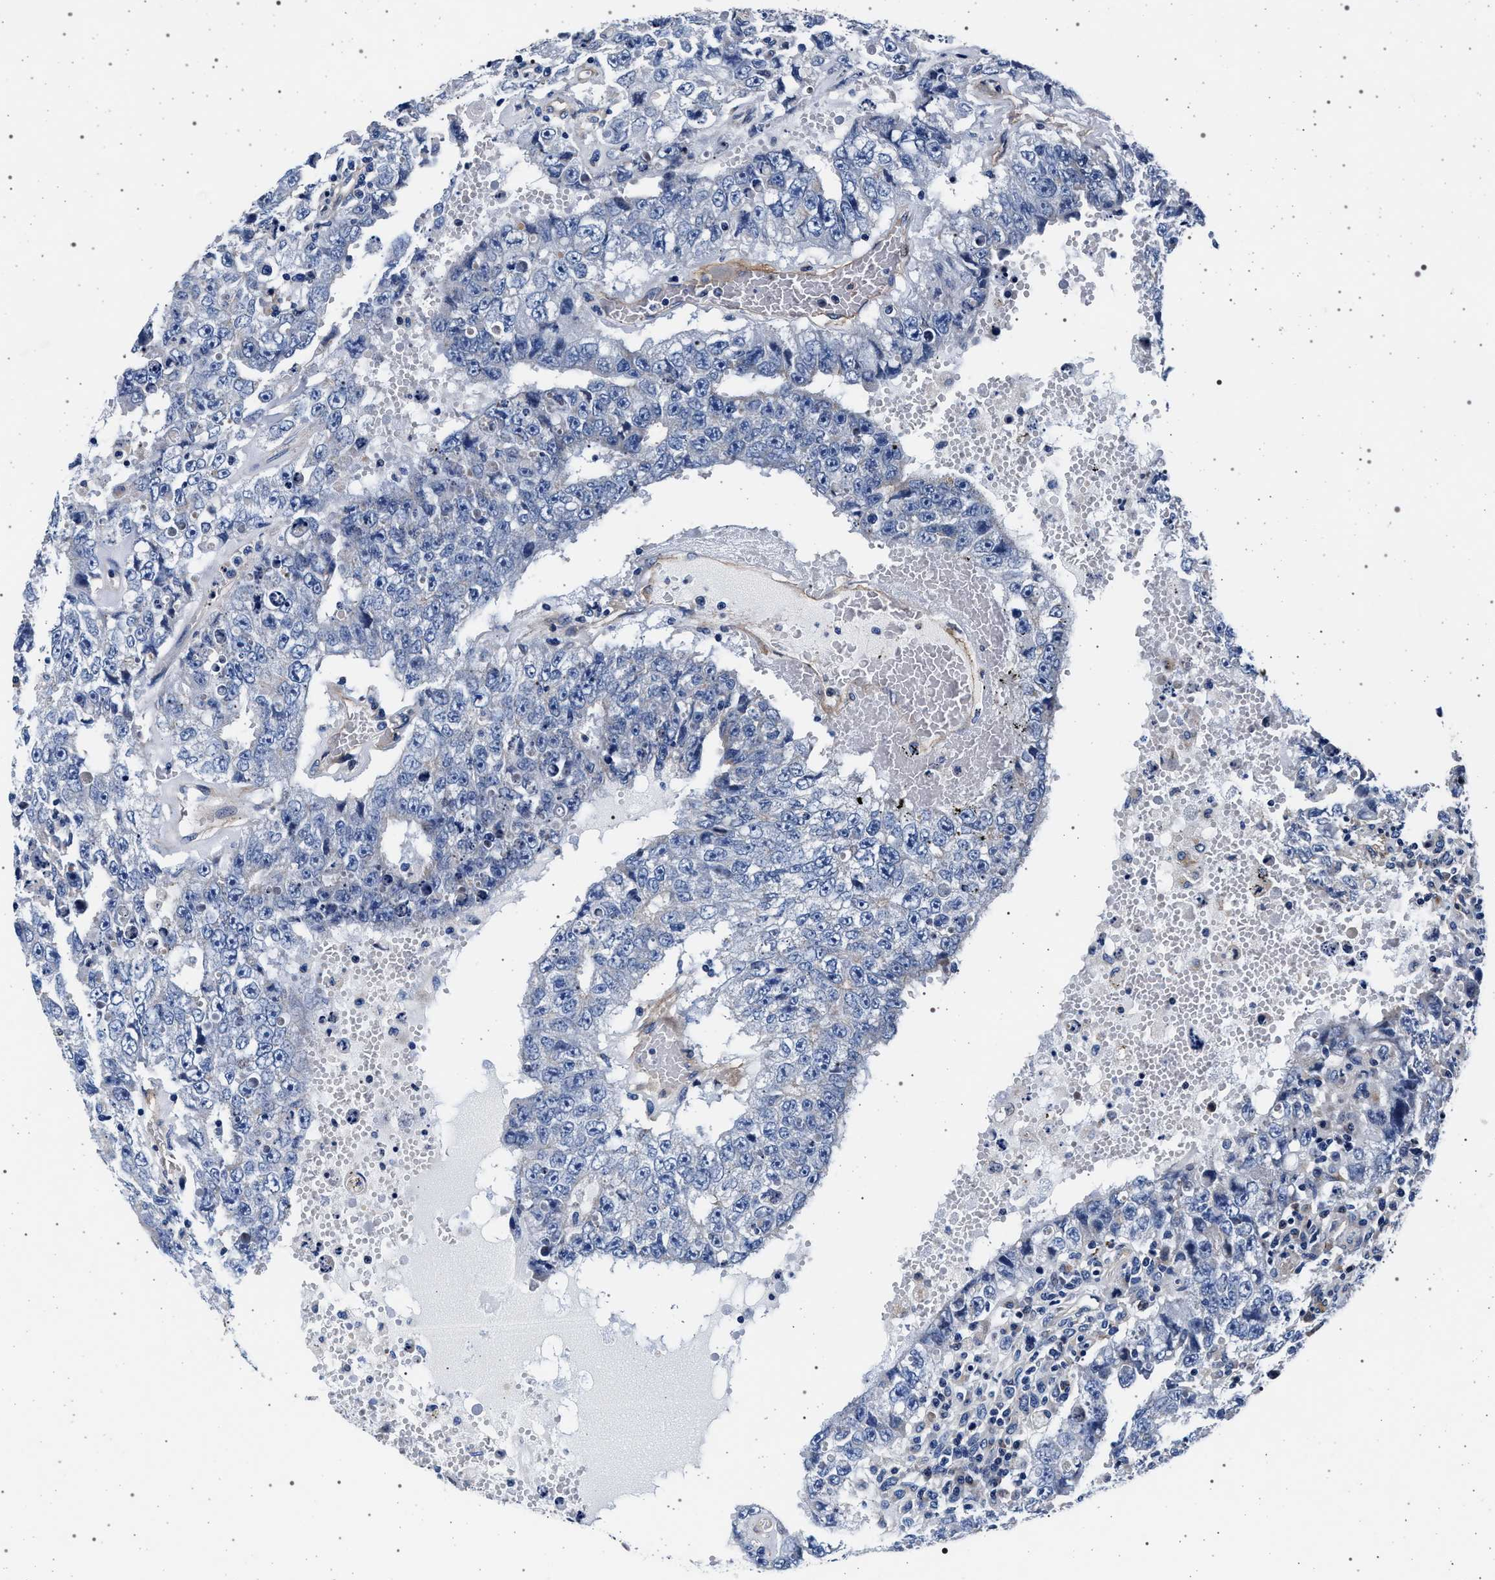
{"staining": {"intensity": "negative", "quantity": "none", "location": "none"}, "tissue": "testis cancer", "cell_type": "Tumor cells", "image_type": "cancer", "snomed": [{"axis": "morphology", "description": "Carcinoma, Embryonal, NOS"}, {"axis": "topography", "description": "Testis"}], "caption": "An immunohistochemistry (IHC) micrograph of testis embryonal carcinoma is shown. There is no staining in tumor cells of testis embryonal carcinoma.", "gene": "KCNK6", "patient": {"sex": "male", "age": 26}}